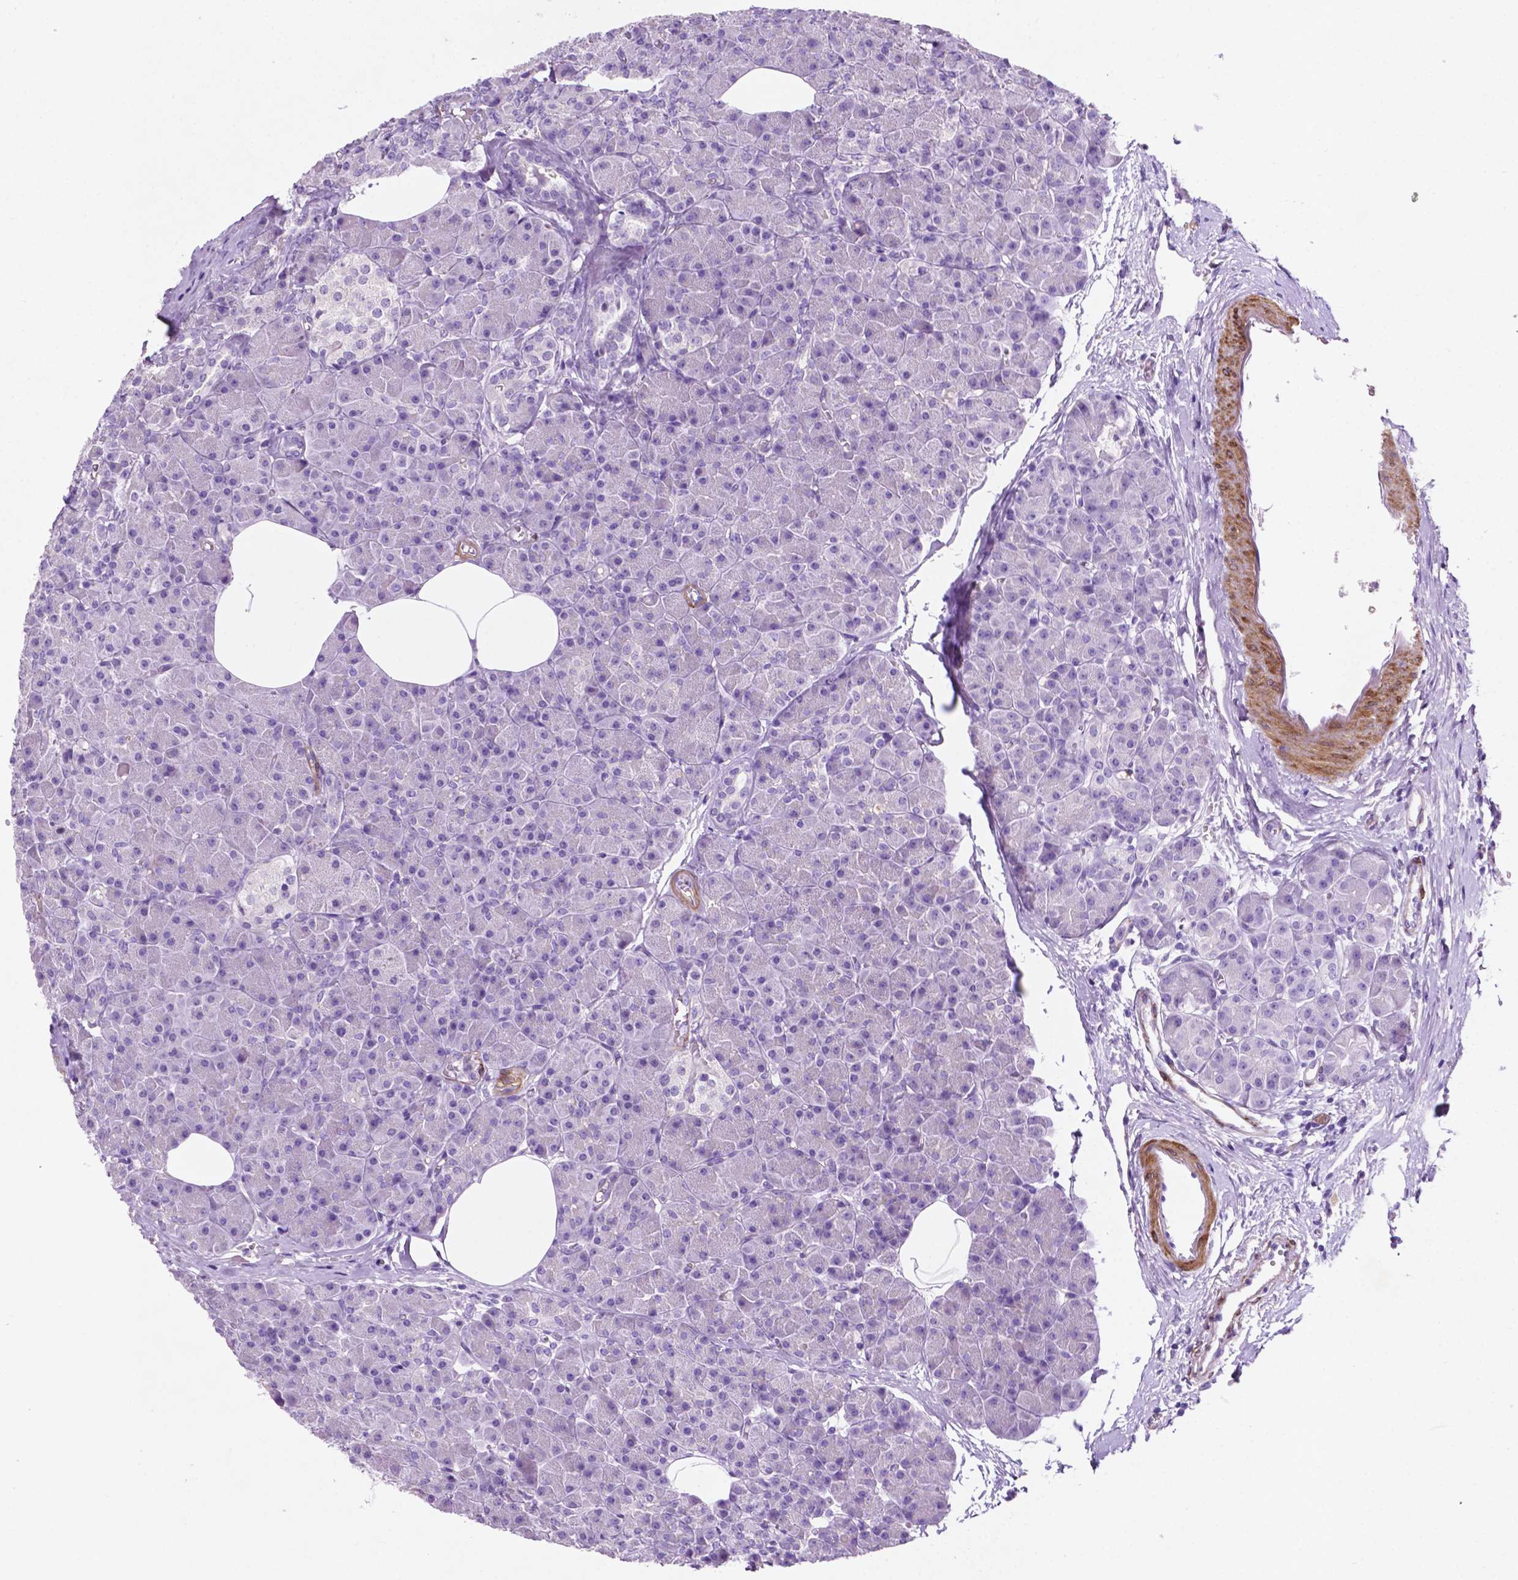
{"staining": {"intensity": "negative", "quantity": "none", "location": "none"}, "tissue": "pancreas", "cell_type": "Exocrine glandular cells", "image_type": "normal", "snomed": [{"axis": "morphology", "description": "Normal tissue, NOS"}, {"axis": "topography", "description": "Pancreas"}], "caption": "This is a photomicrograph of immunohistochemistry (IHC) staining of benign pancreas, which shows no positivity in exocrine glandular cells. The staining is performed using DAB (3,3'-diaminobenzidine) brown chromogen with nuclei counter-stained in using hematoxylin.", "gene": "ASPG", "patient": {"sex": "female", "age": 45}}